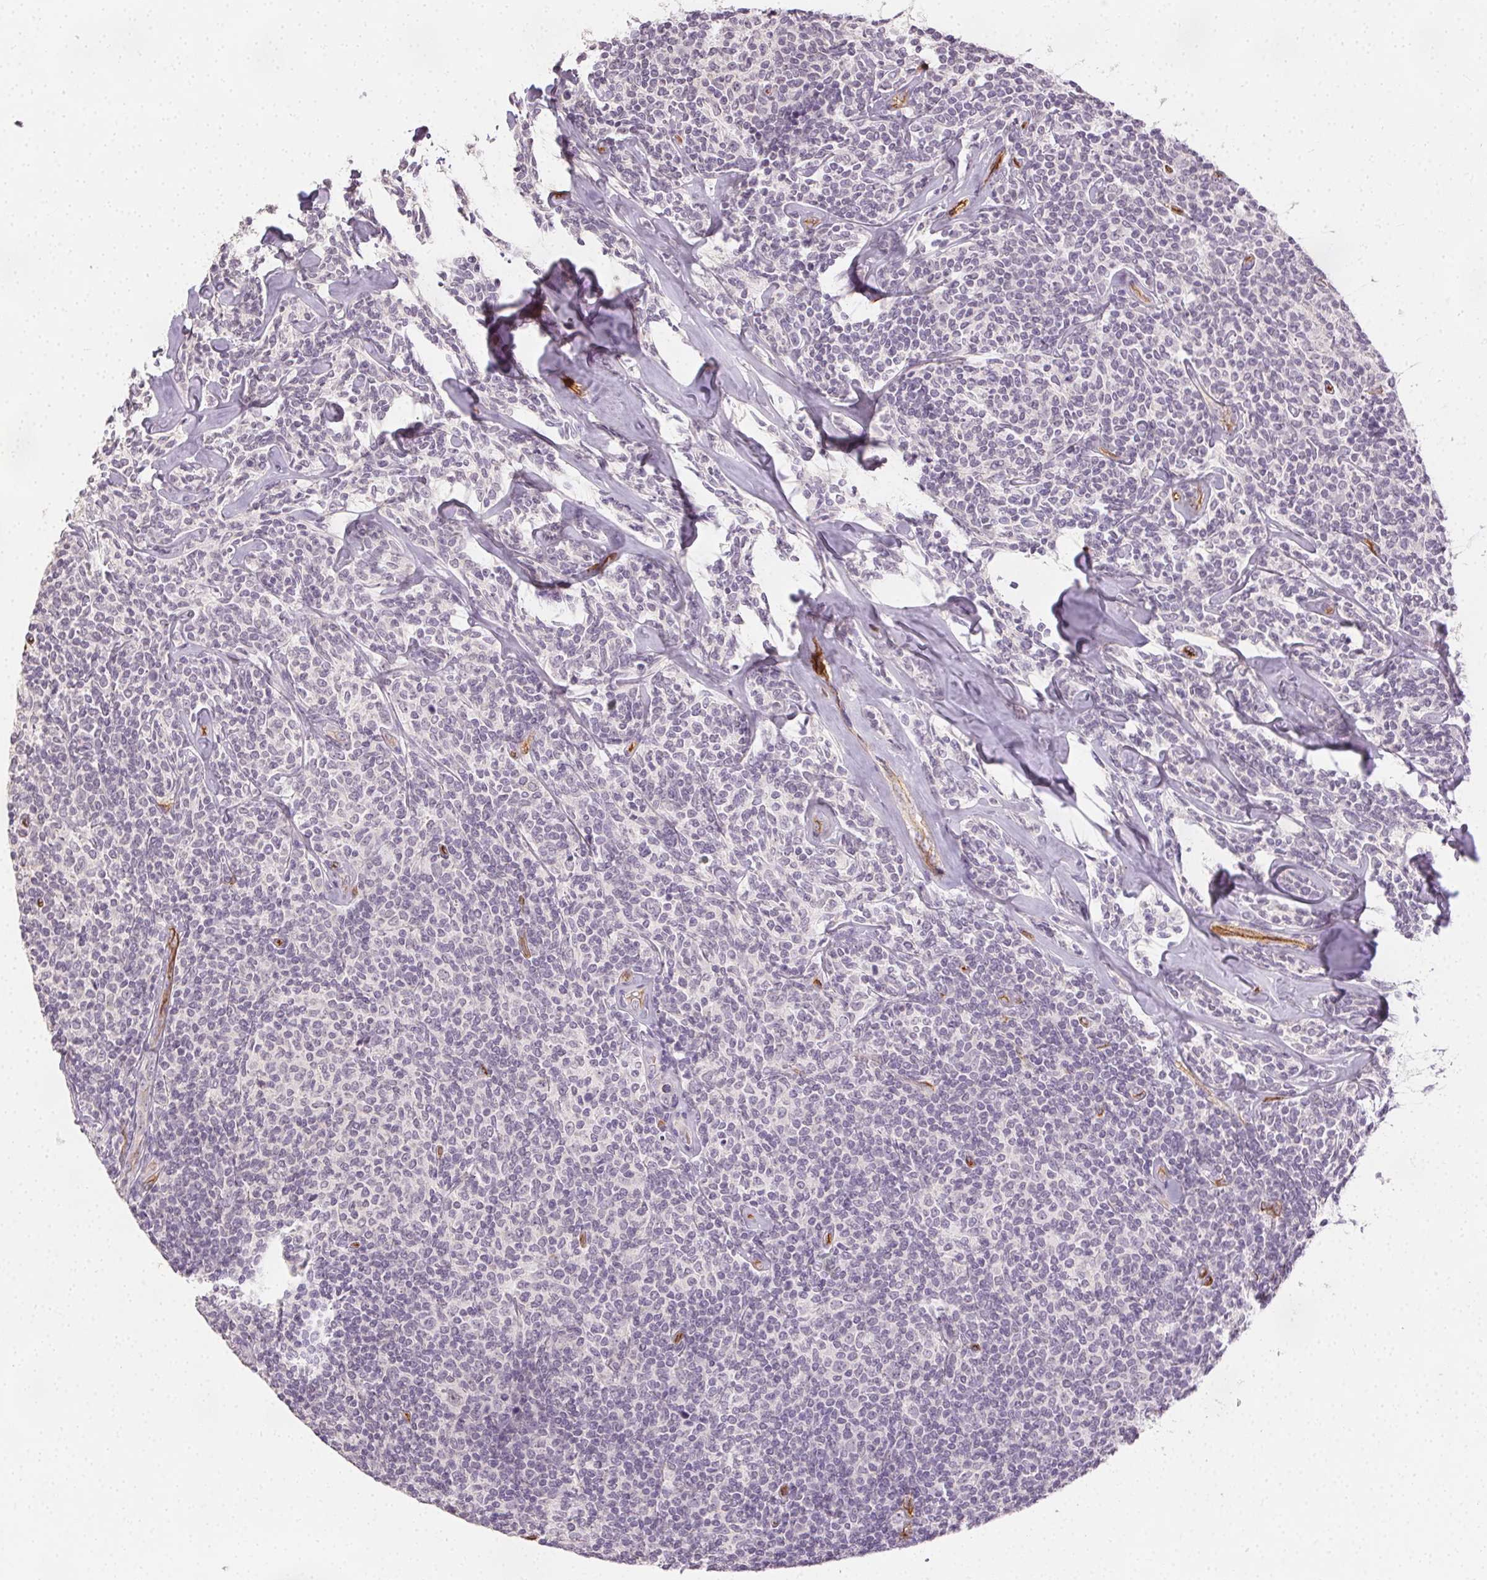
{"staining": {"intensity": "negative", "quantity": "none", "location": "none"}, "tissue": "lymphoma", "cell_type": "Tumor cells", "image_type": "cancer", "snomed": [{"axis": "morphology", "description": "Malignant lymphoma, non-Hodgkin's type, Low grade"}, {"axis": "topography", "description": "Lymph node"}], "caption": "High magnification brightfield microscopy of low-grade malignant lymphoma, non-Hodgkin's type stained with DAB (brown) and counterstained with hematoxylin (blue): tumor cells show no significant staining.", "gene": "PODXL", "patient": {"sex": "female", "age": 56}}